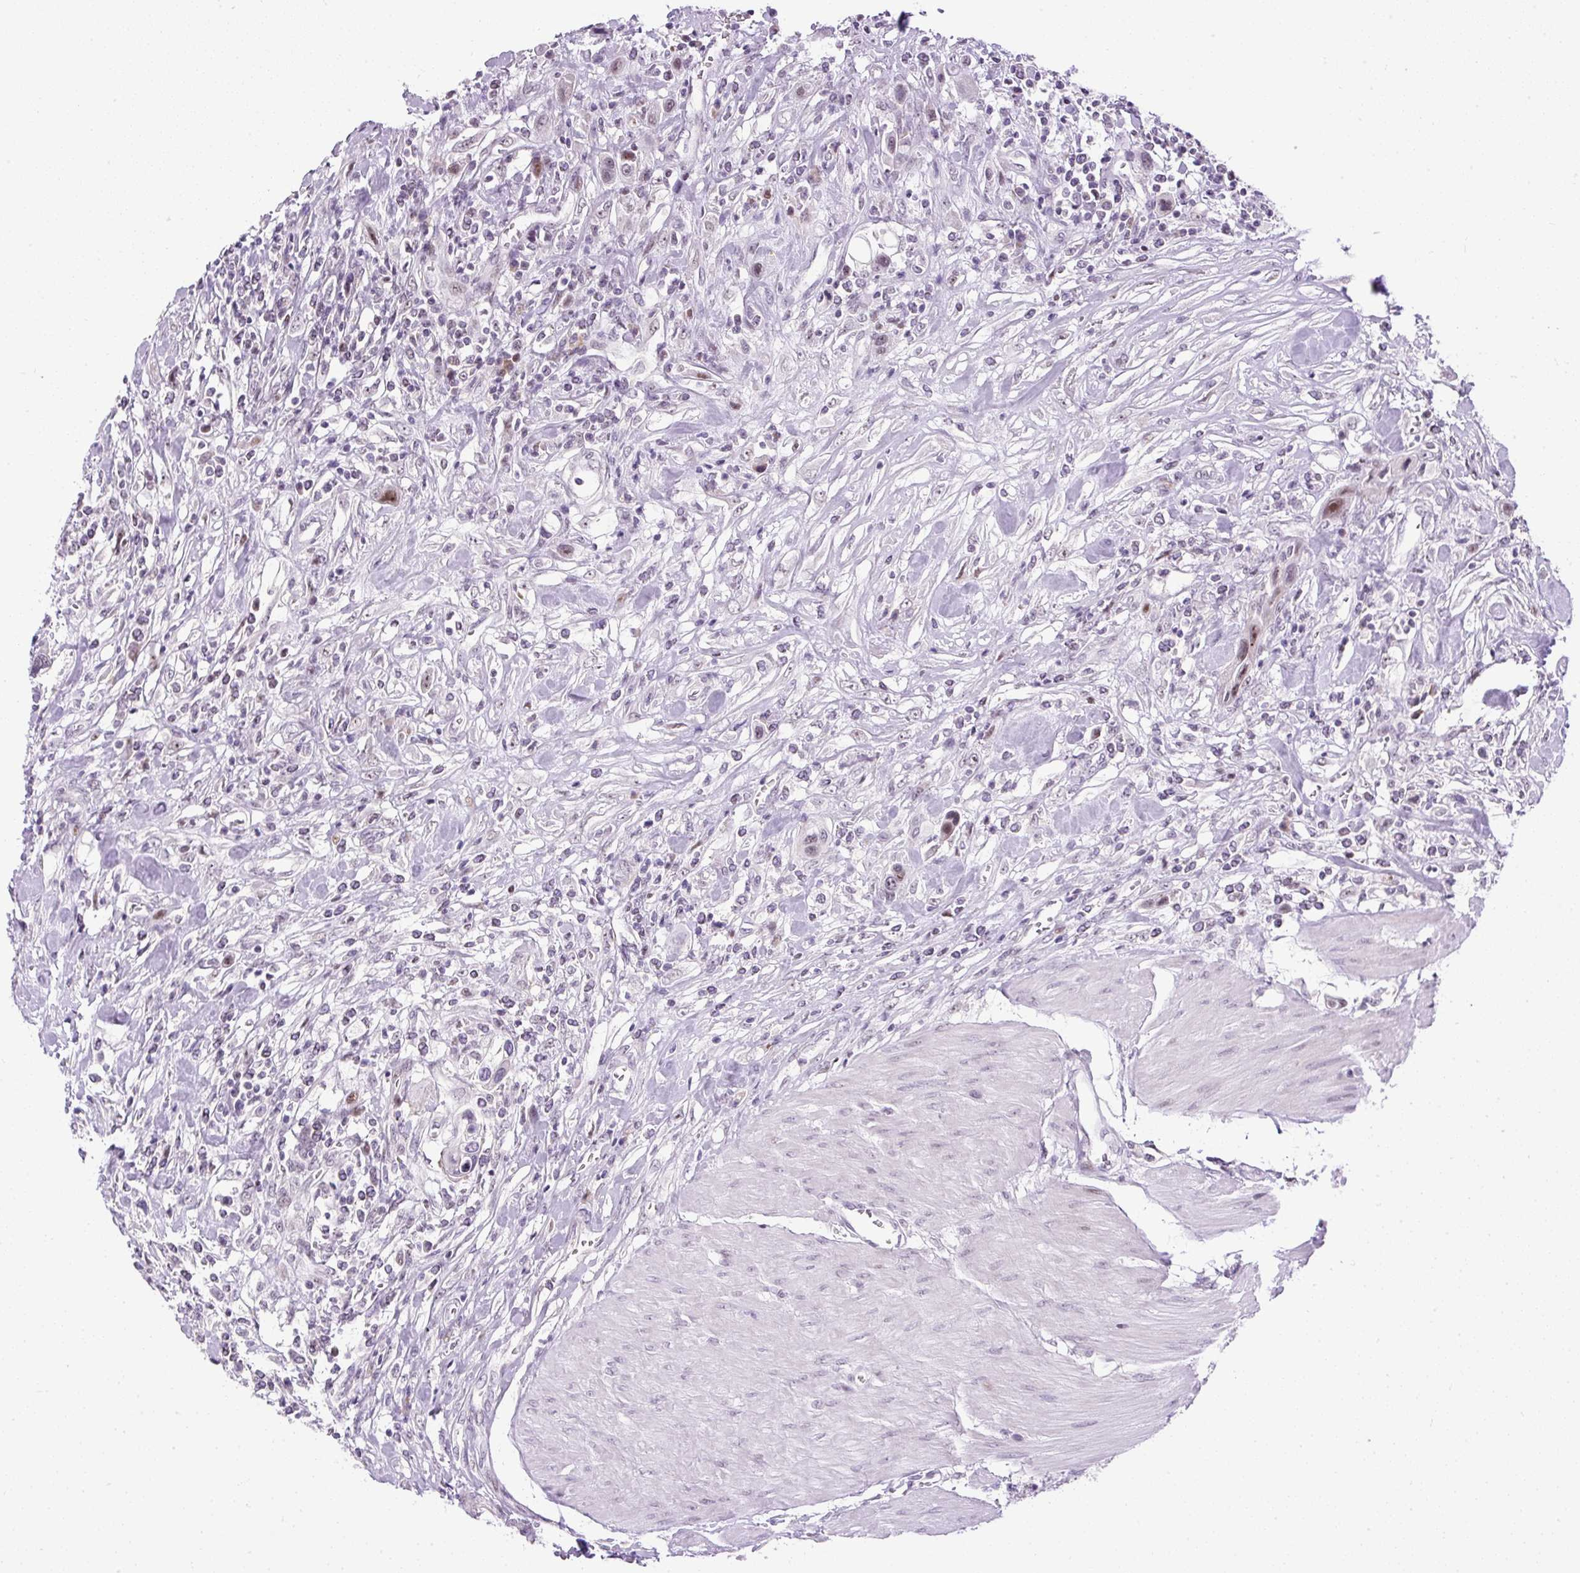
{"staining": {"intensity": "moderate", "quantity": "25%-75%", "location": "nuclear"}, "tissue": "urothelial cancer", "cell_type": "Tumor cells", "image_type": "cancer", "snomed": [{"axis": "morphology", "description": "Urothelial carcinoma, High grade"}, {"axis": "topography", "description": "Urinary bladder"}], "caption": "DAB immunohistochemical staining of urothelial cancer displays moderate nuclear protein staining in about 25%-75% of tumor cells. (brown staining indicates protein expression, while blue staining denotes nuclei).", "gene": "ARHGEF18", "patient": {"sex": "male", "age": 50}}